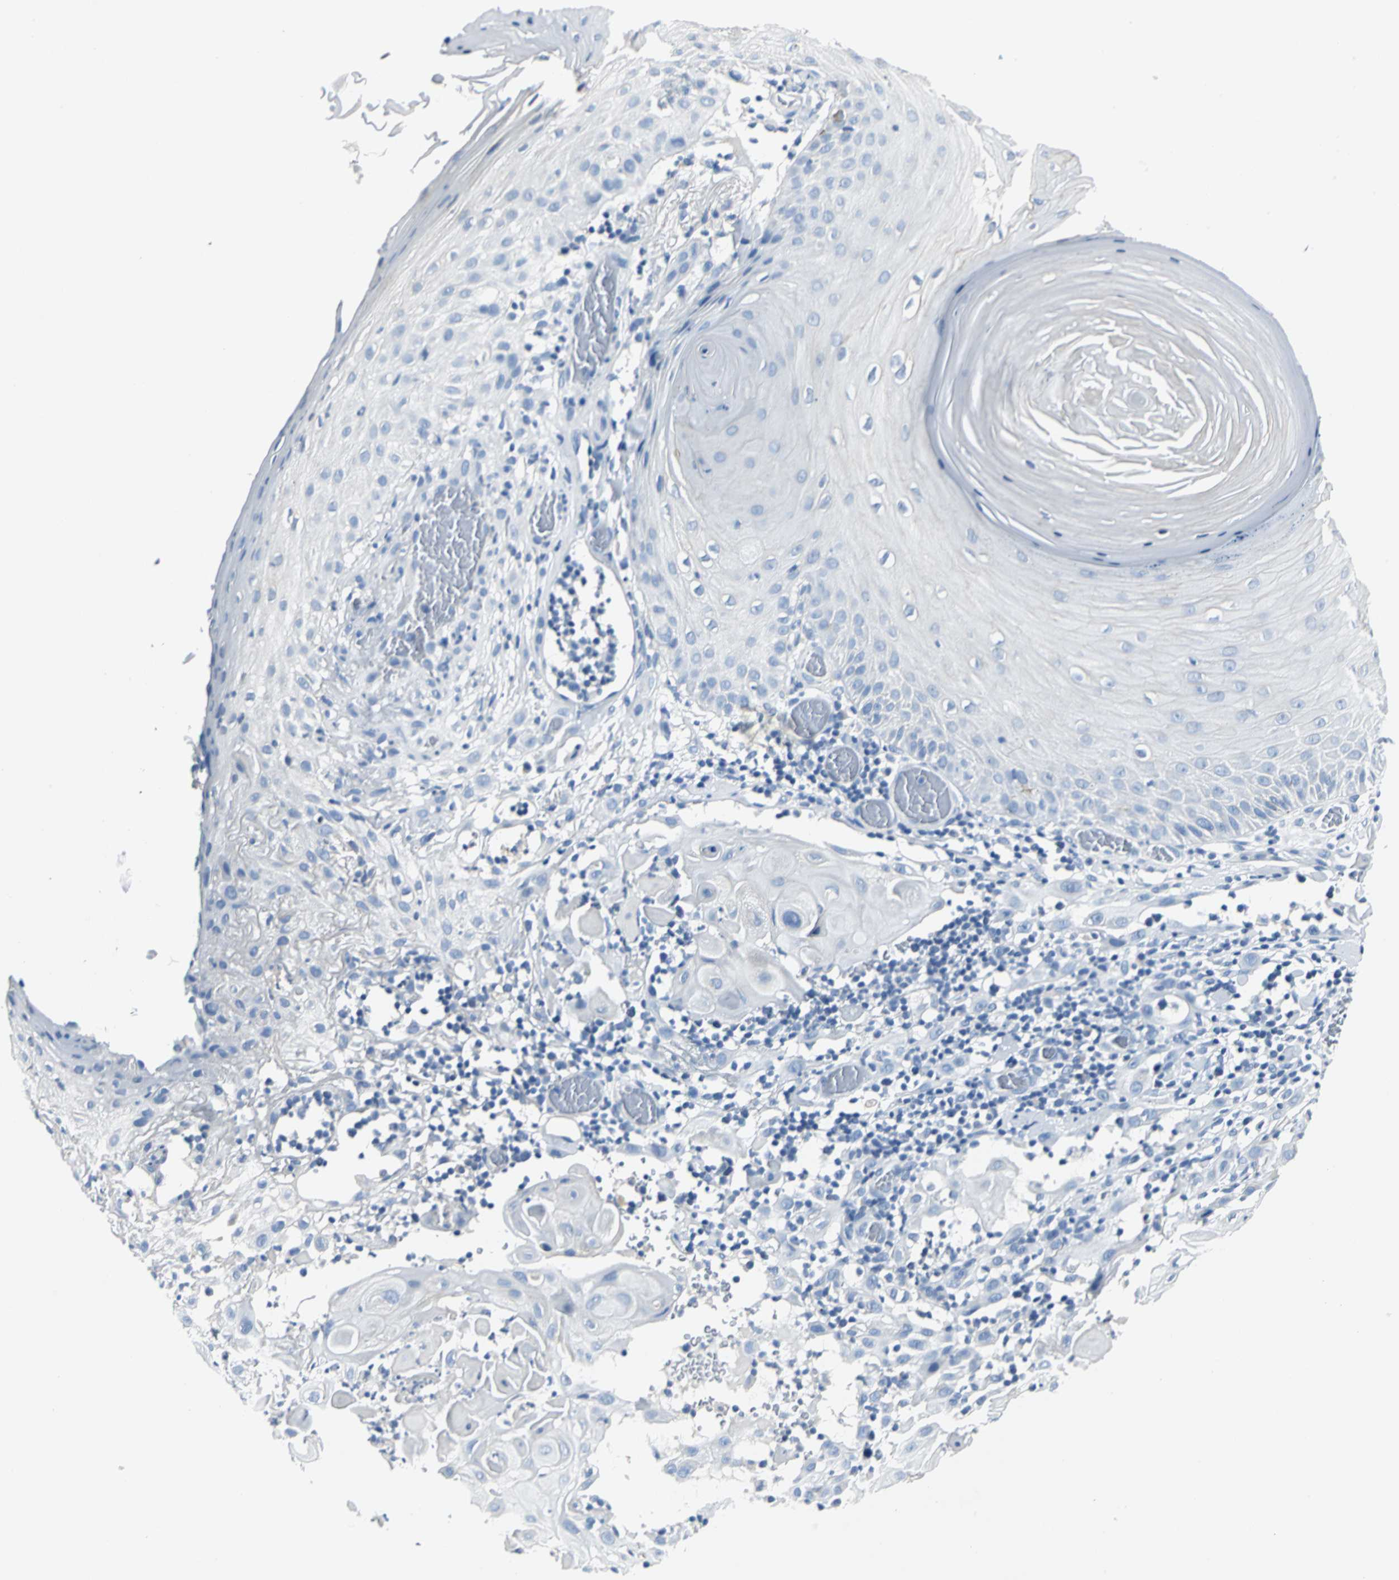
{"staining": {"intensity": "negative", "quantity": "none", "location": "none"}, "tissue": "skin cancer", "cell_type": "Tumor cells", "image_type": "cancer", "snomed": [{"axis": "morphology", "description": "Squamous cell carcinoma, NOS"}, {"axis": "topography", "description": "Skin"}], "caption": "The IHC histopathology image has no significant expression in tumor cells of skin cancer (squamous cell carcinoma) tissue.", "gene": "RIPOR1", "patient": {"sex": "male", "age": 24}}